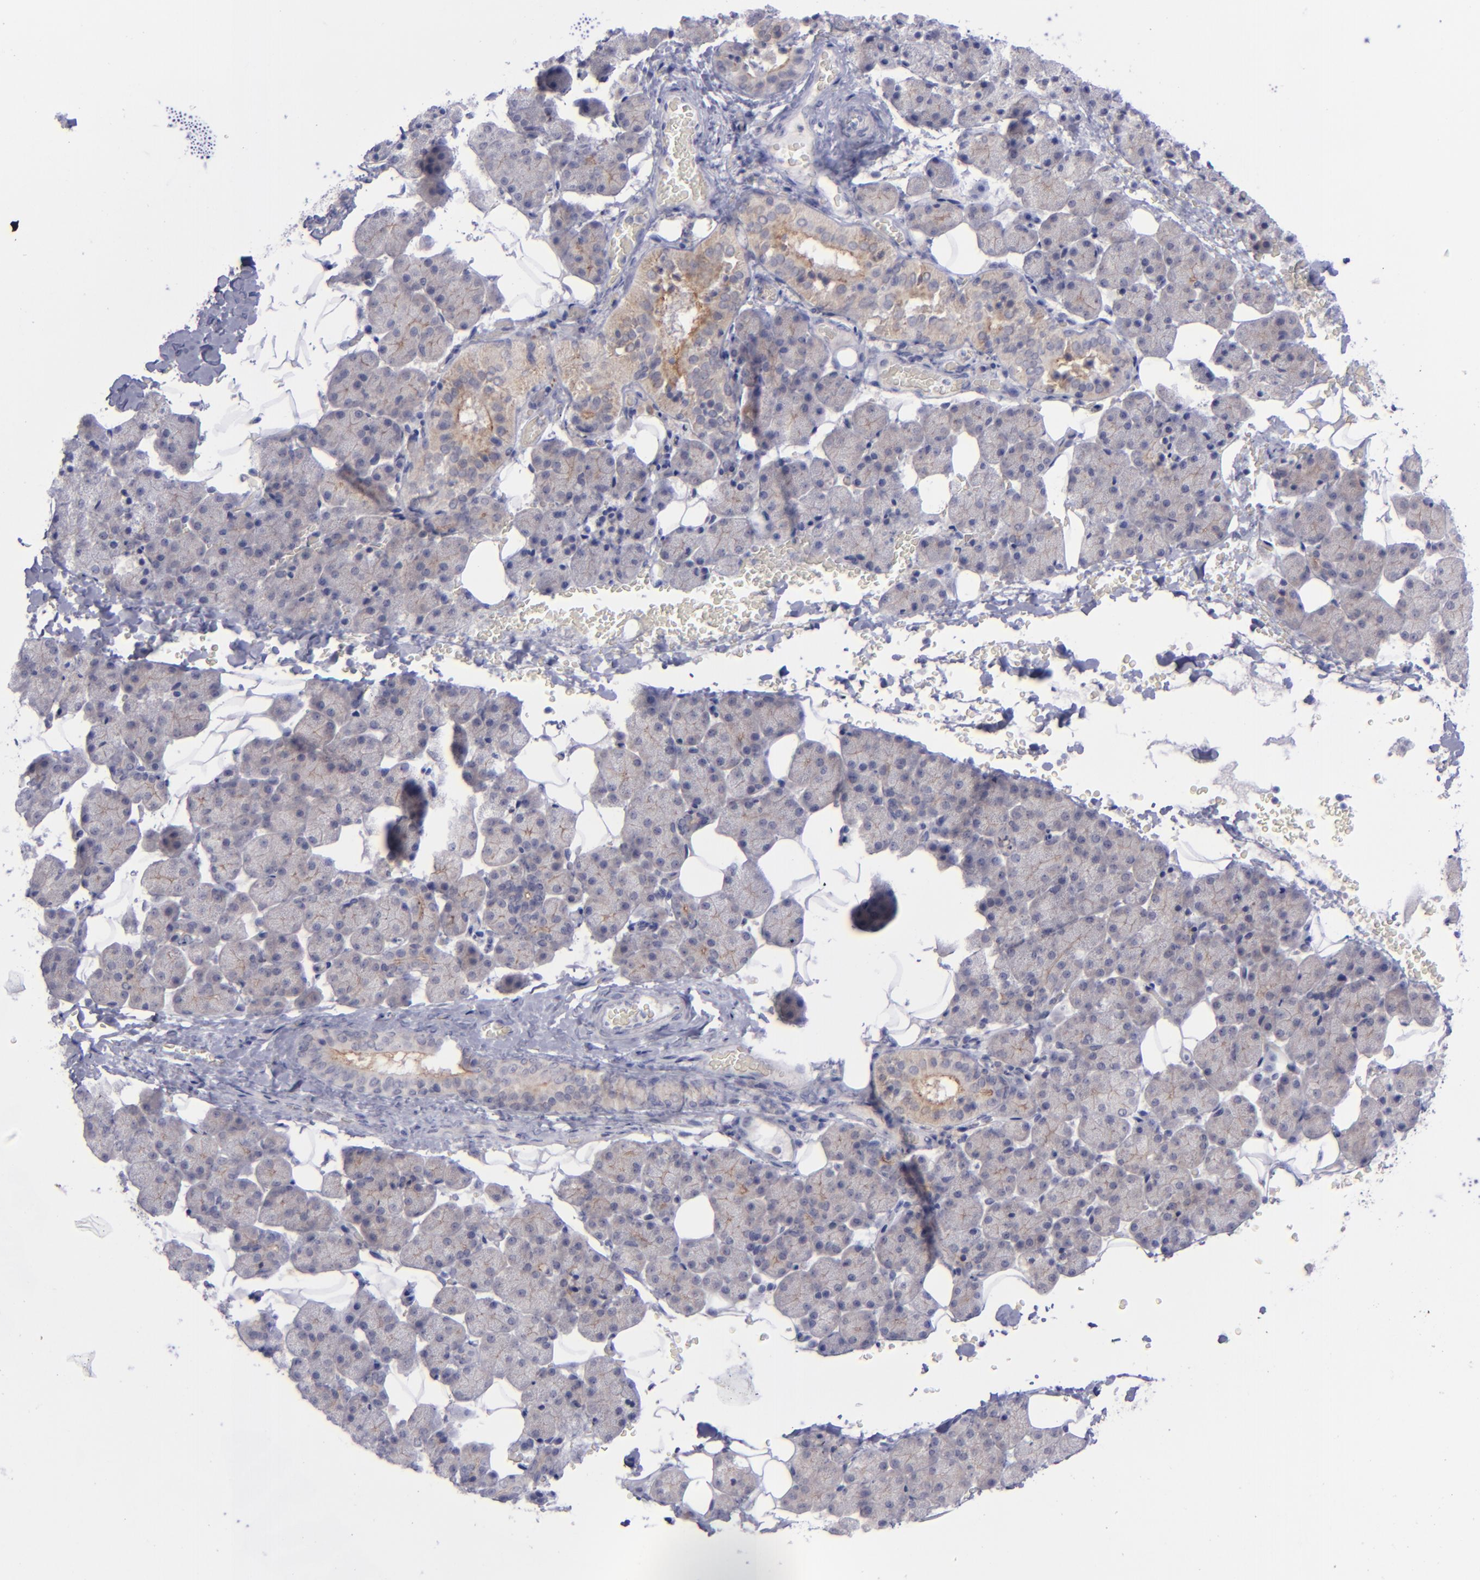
{"staining": {"intensity": "weak", "quantity": "25%-75%", "location": "cytoplasmic/membranous"}, "tissue": "salivary gland", "cell_type": "Glandular cells", "image_type": "normal", "snomed": [{"axis": "morphology", "description": "Normal tissue, NOS"}, {"axis": "topography", "description": "Lymph node"}, {"axis": "topography", "description": "Salivary gland"}], "caption": "An immunohistochemistry photomicrograph of benign tissue is shown. Protein staining in brown highlights weak cytoplasmic/membranous positivity in salivary gland within glandular cells.", "gene": "EVPL", "patient": {"sex": "male", "age": 8}}